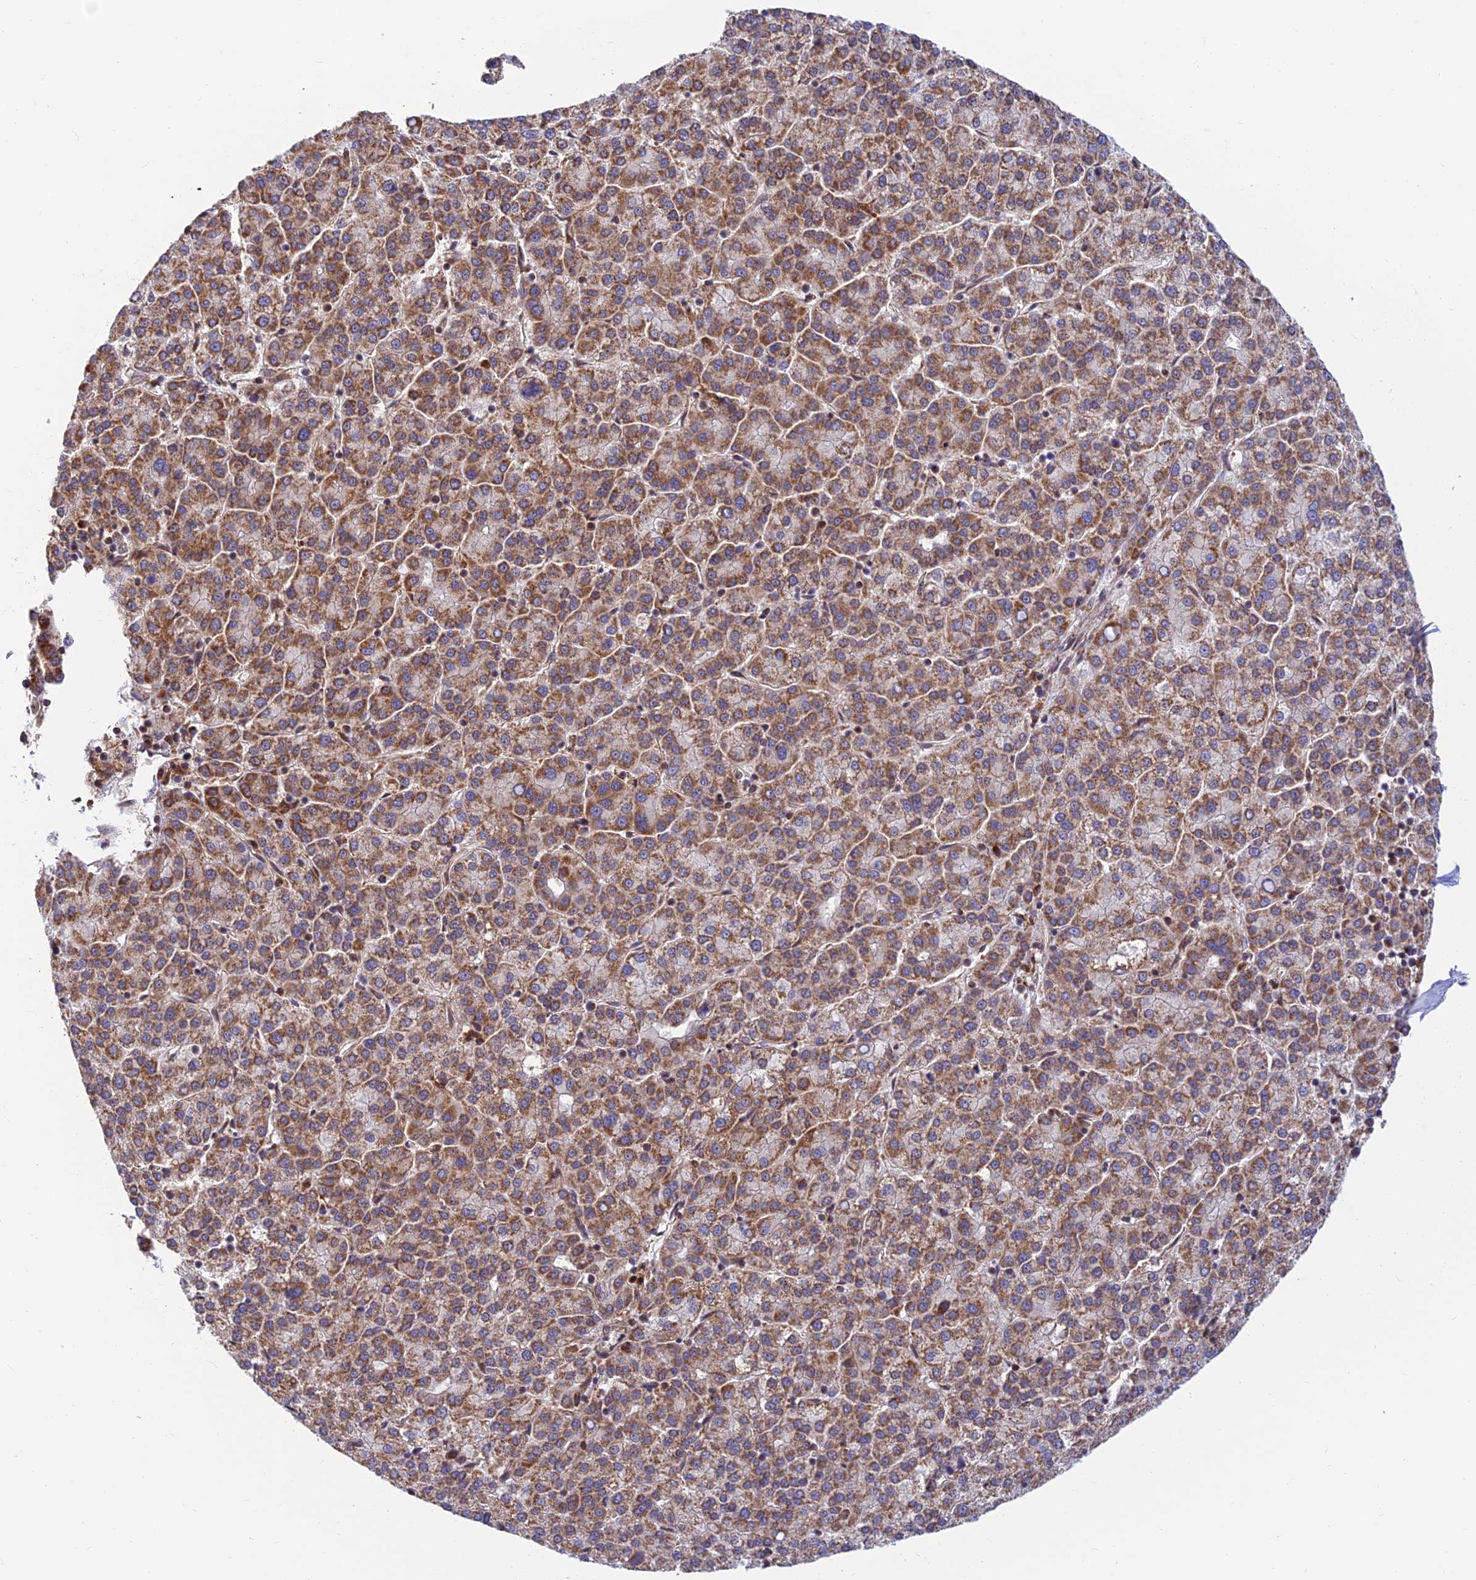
{"staining": {"intensity": "moderate", "quantity": ">75%", "location": "cytoplasmic/membranous"}, "tissue": "liver cancer", "cell_type": "Tumor cells", "image_type": "cancer", "snomed": [{"axis": "morphology", "description": "Carcinoma, Hepatocellular, NOS"}, {"axis": "topography", "description": "Liver"}], "caption": "Tumor cells display moderate cytoplasmic/membranous expression in approximately >75% of cells in liver cancer. The protein is stained brown, and the nuclei are stained in blue (DAB IHC with brightfield microscopy, high magnification).", "gene": "LYSMD2", "patient": {"sex": "female", "age": 58}}